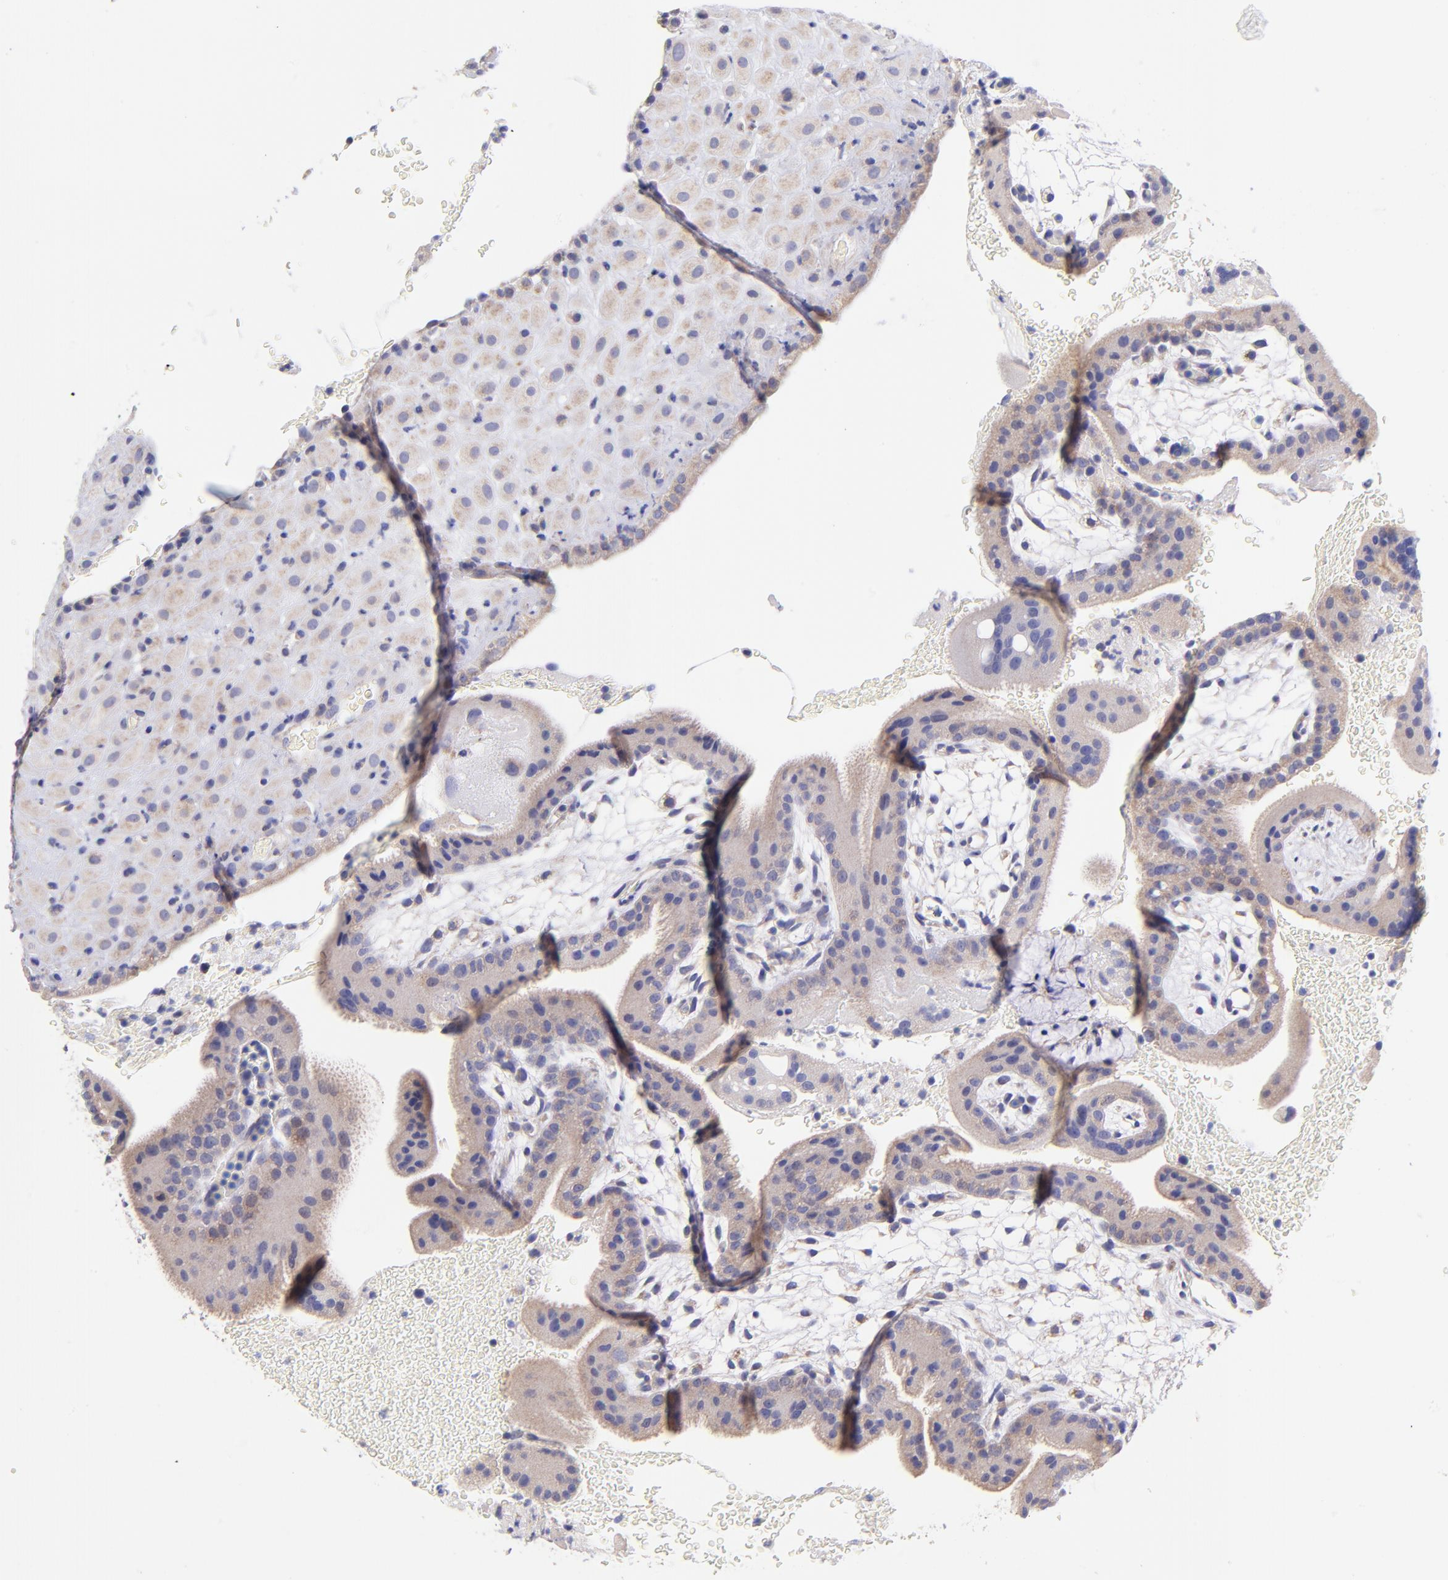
{"staining": {"intensity": "weak", "quantity": ">75%", "location": "cytoplasmic/membranous"}, "tissue": "placenta", "cell_type": "Decidual cells", "image_type": "normal", "snomed": [{"axis": "morphology", "description": "Normal tissue, NOS"}, {"axis": "topography", "description": "Placenta"}], "caption": "Immunohistochemical staining of unremarkable human placenta demonstrates >75% levels of weak cytoplasmic/membranous protein positivity in approximately >75% of decidual cells.", "gene": "NDUFB7", "patient": {"sex": "female", "age": 19}}